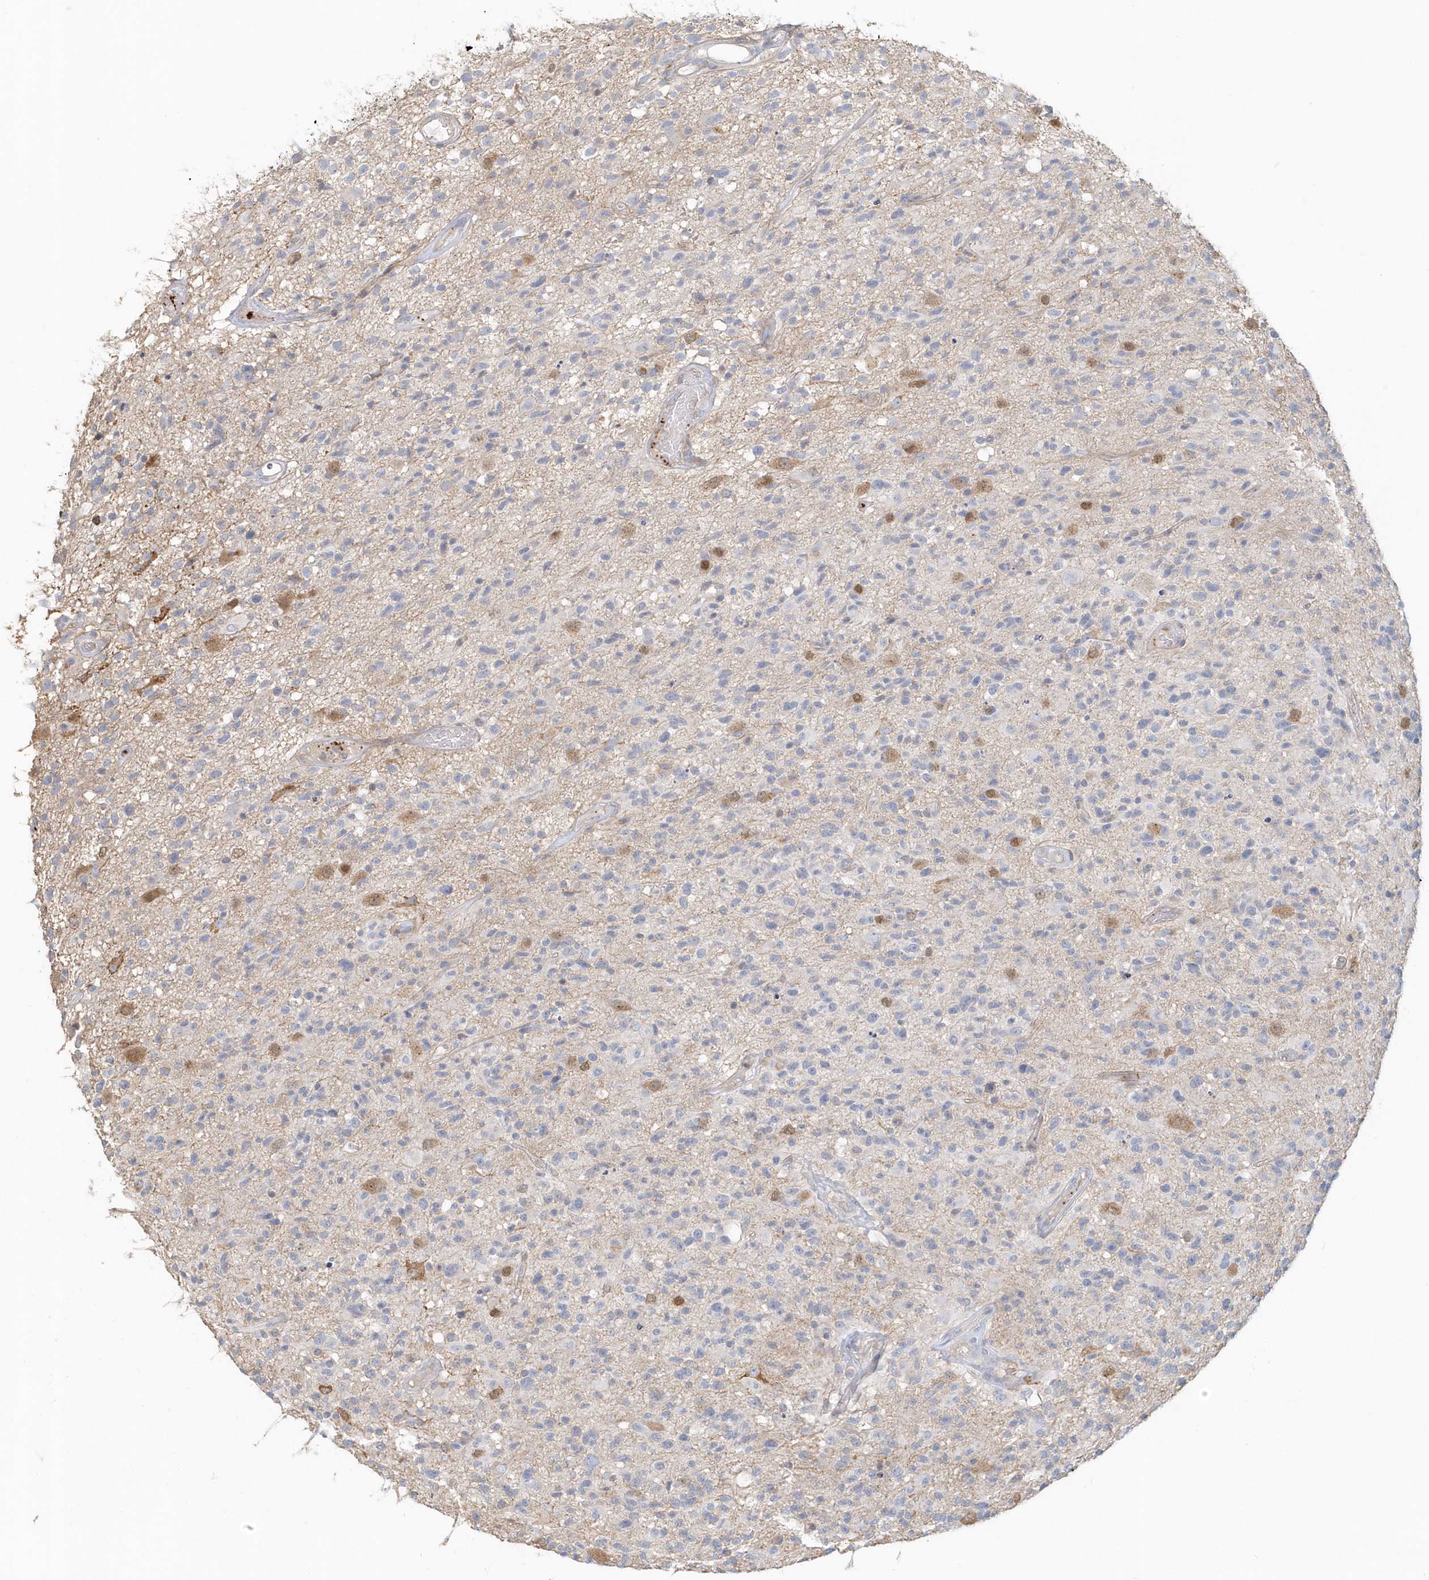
{"staining": {"intensity": "negative", "quantity": "none", "location": "none"}, "tissue": "glioma", "cell_type": "Tumor cells", "image_type": "cancer", "snomed": [{"axis": "morphology", "description": "Glioma, malignant, High grade"}, {"axis": "morphology", "description": "Glioblastoma, NOS"}, {"axis": "topography", "description": "Brain"}], "caption": "High power microscopy micrograph of an immunohistochemistry (IHC) micrograph of glioma, revealing no significant expression in tumor cells. Nuclei are stained in blue.", "gene": "MMRN1", "patient": {"sex": "male", "age": 60}}